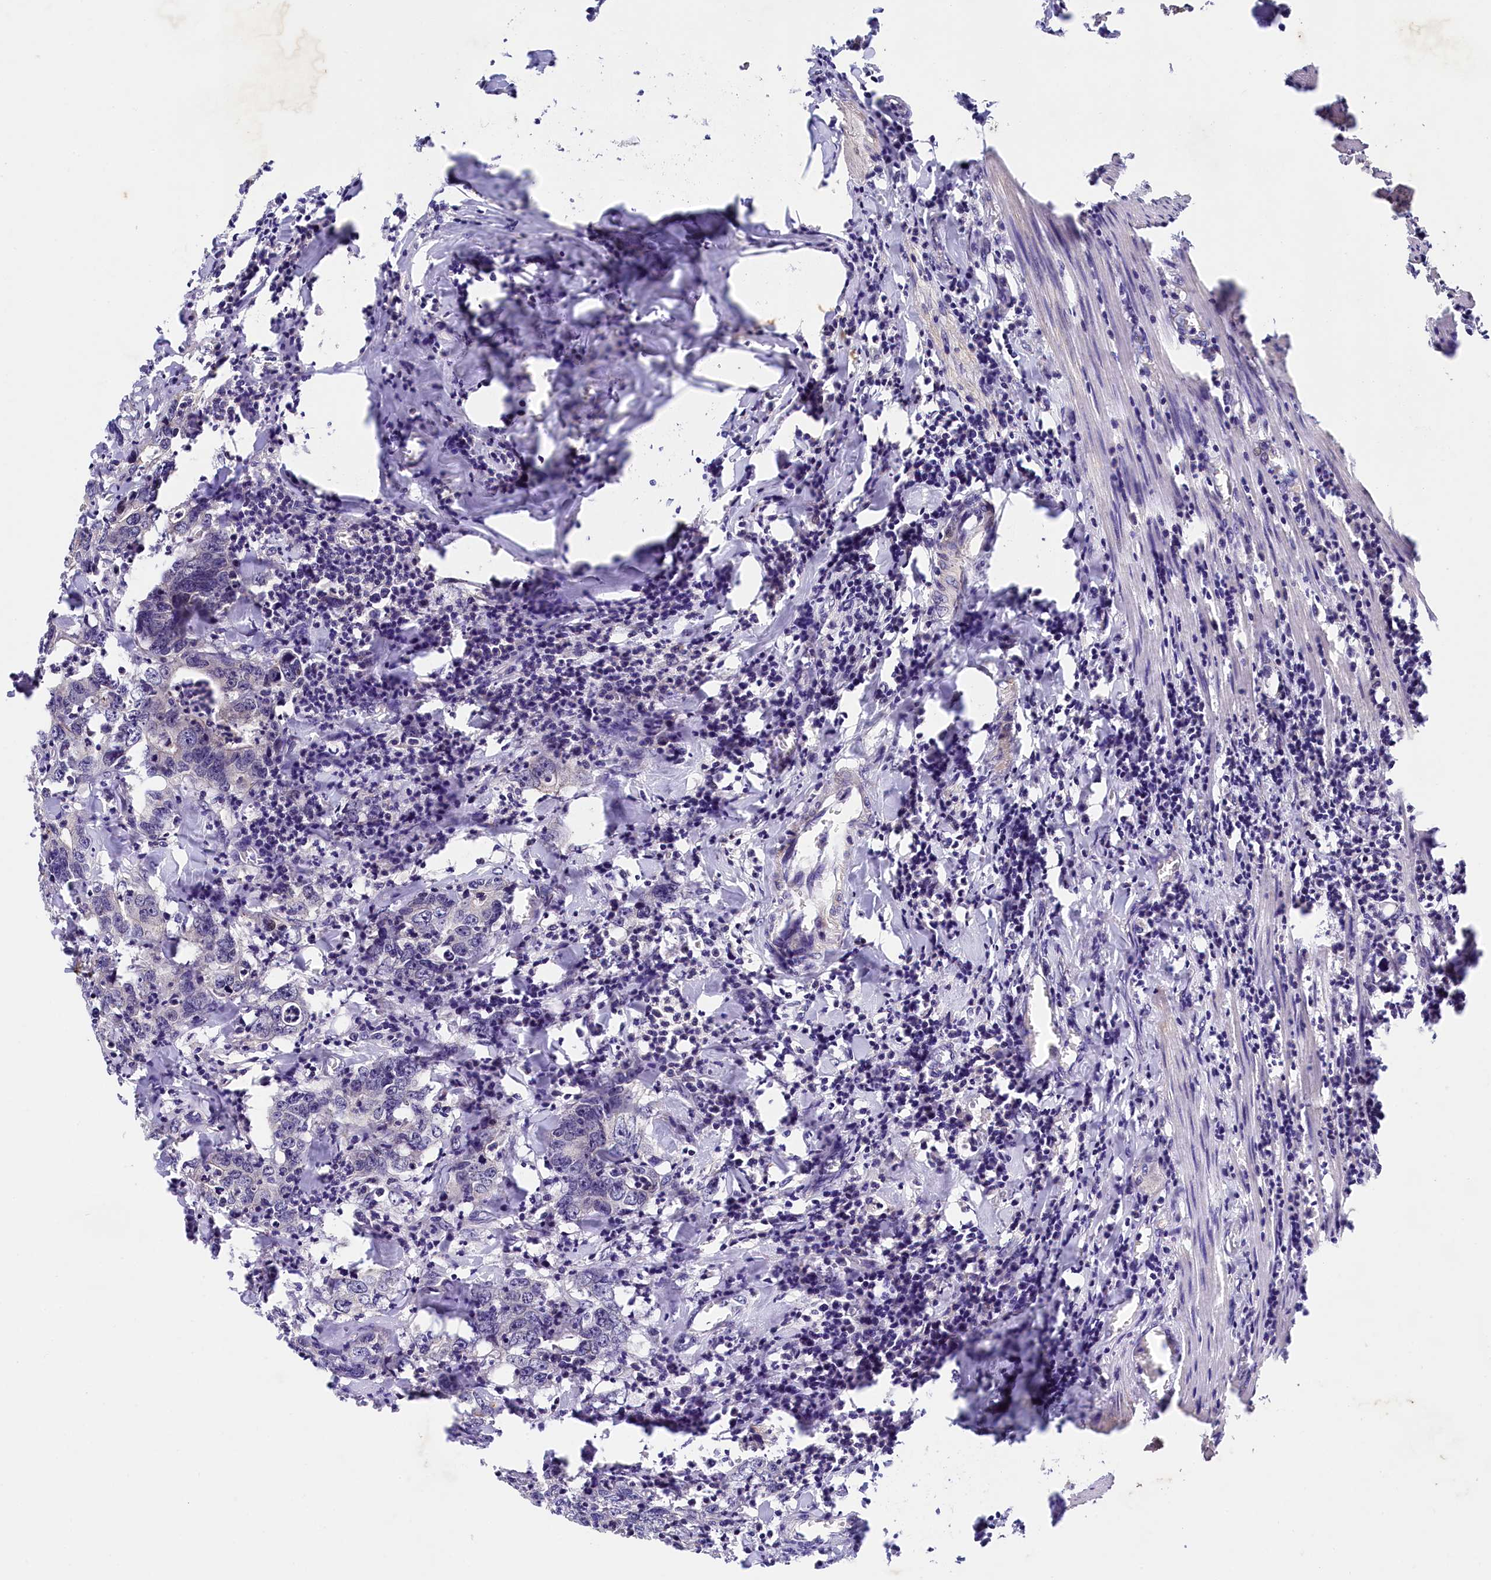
{"staining": {"intensity": "negative", "quantity": "none", "location": "none"}, "tissue": "colorectal cancer", "cell_type": "Tumor cells", "image_type": "cancer", "snomed": [{"axis": "morphology", "description": "Adenocarcinoma, NOS"}, {"axis": "topography", "description": "Colon"}], "caption": "High power microscopy histopathology image of an IHC histopathology image of colorectal cancer (adenocarcinoma), revealing no significant positivity in tumor cells.", "gene": "ARL14EP", "patient": {"sex": "female", "age": 75}}